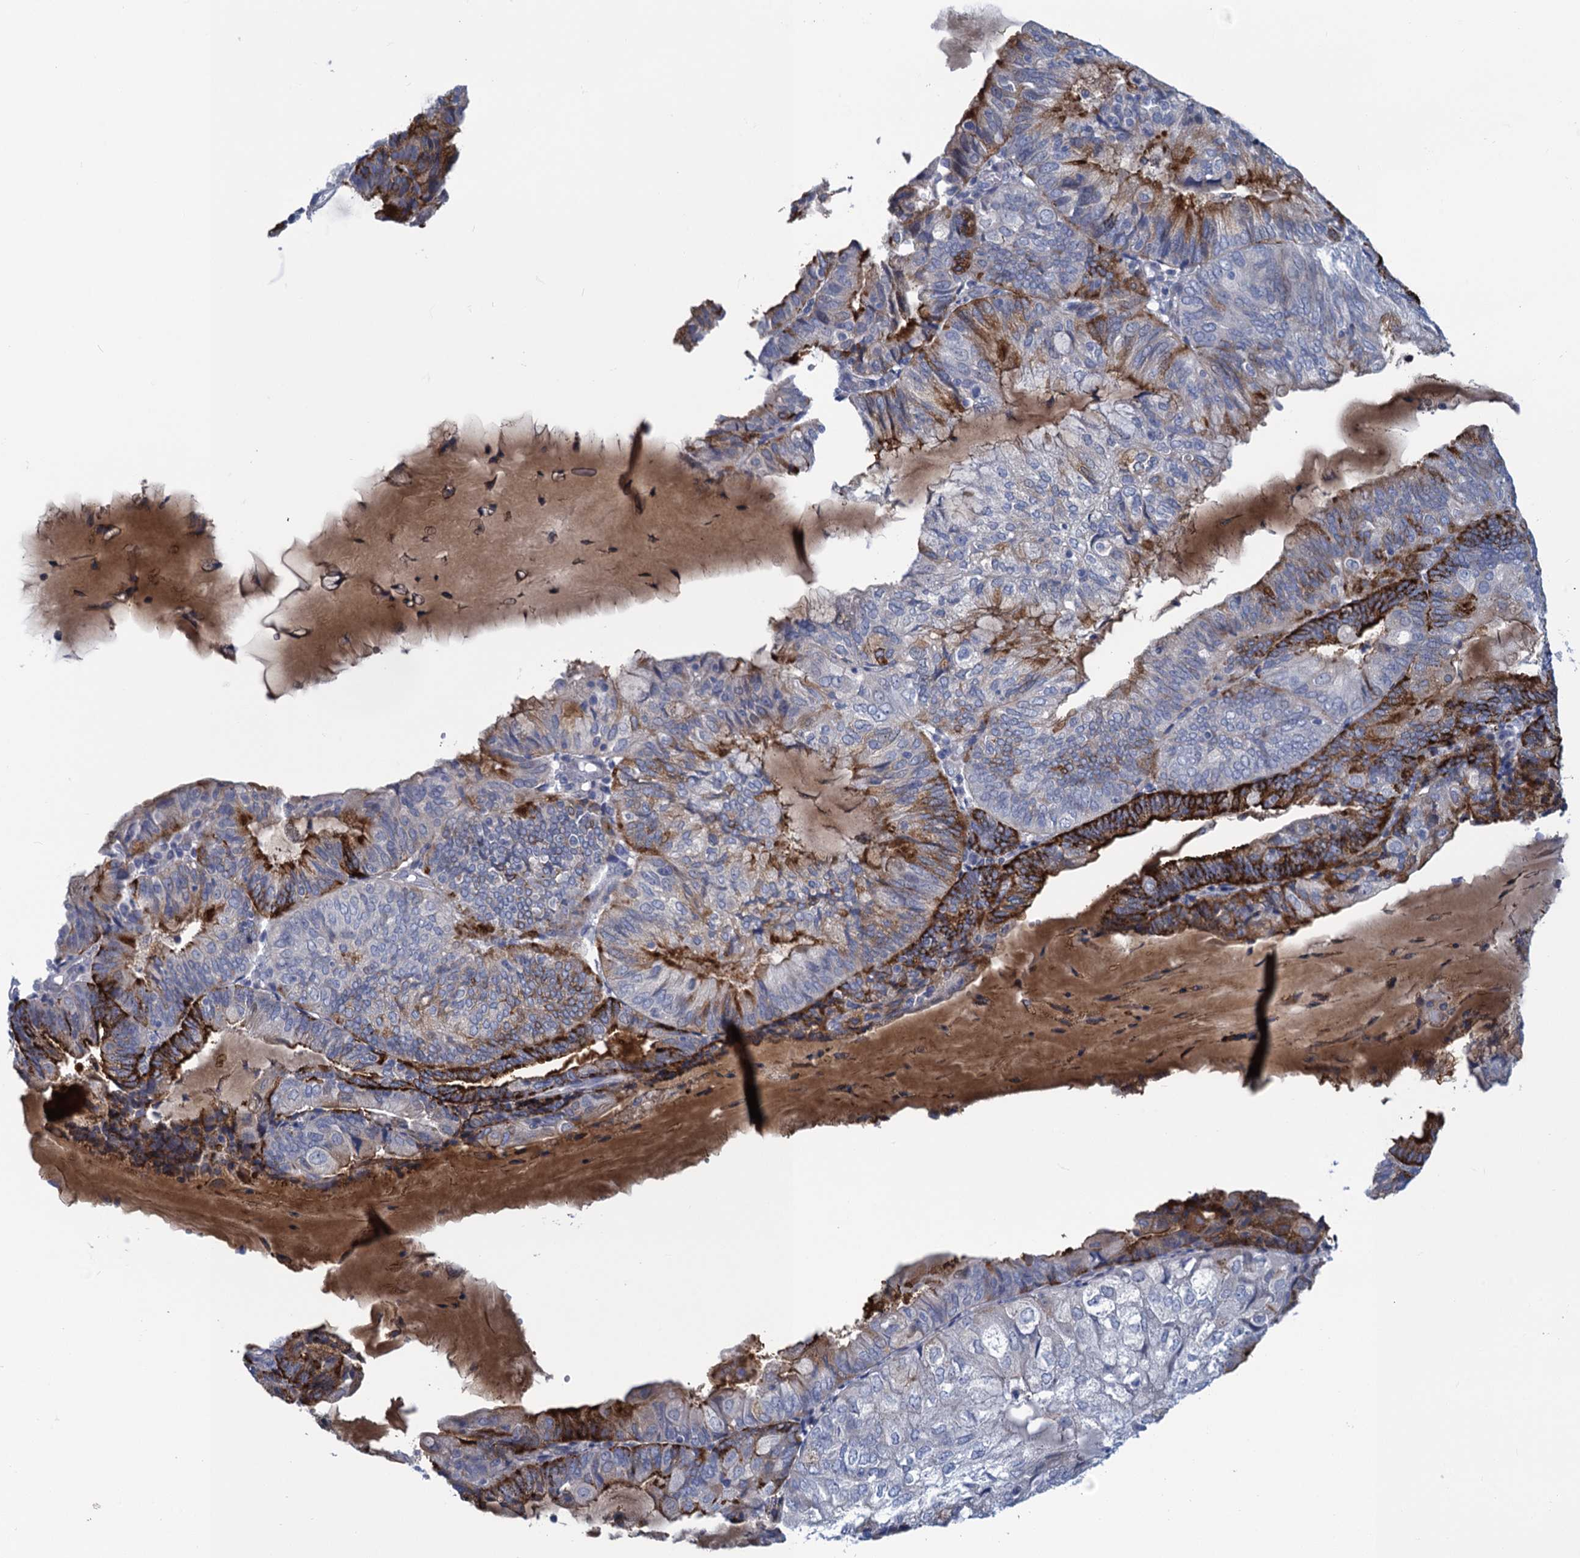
{"staining": {"intensity": "strong", "quantity": "<25%", "location": "cytoplasmic/membranous"}, "tissue": "endometrial cancer", "cell_type": "Tumor cells", "image_type": "cancer", "snomed": [{"axis": "morphology", "description": "Adenocarcinoma, NOS"}, {"axis": "topography", "description": "Endometrium"}], "caption": "There is medium levels of strong cytoplasmic/membranous staining in tumor cells of endometrial adenocarcinoma, as demonstrated by immunohistochemical staining (brown color).", "gene": "SCEL", "patient": {"sex": "female", "age": 81}}